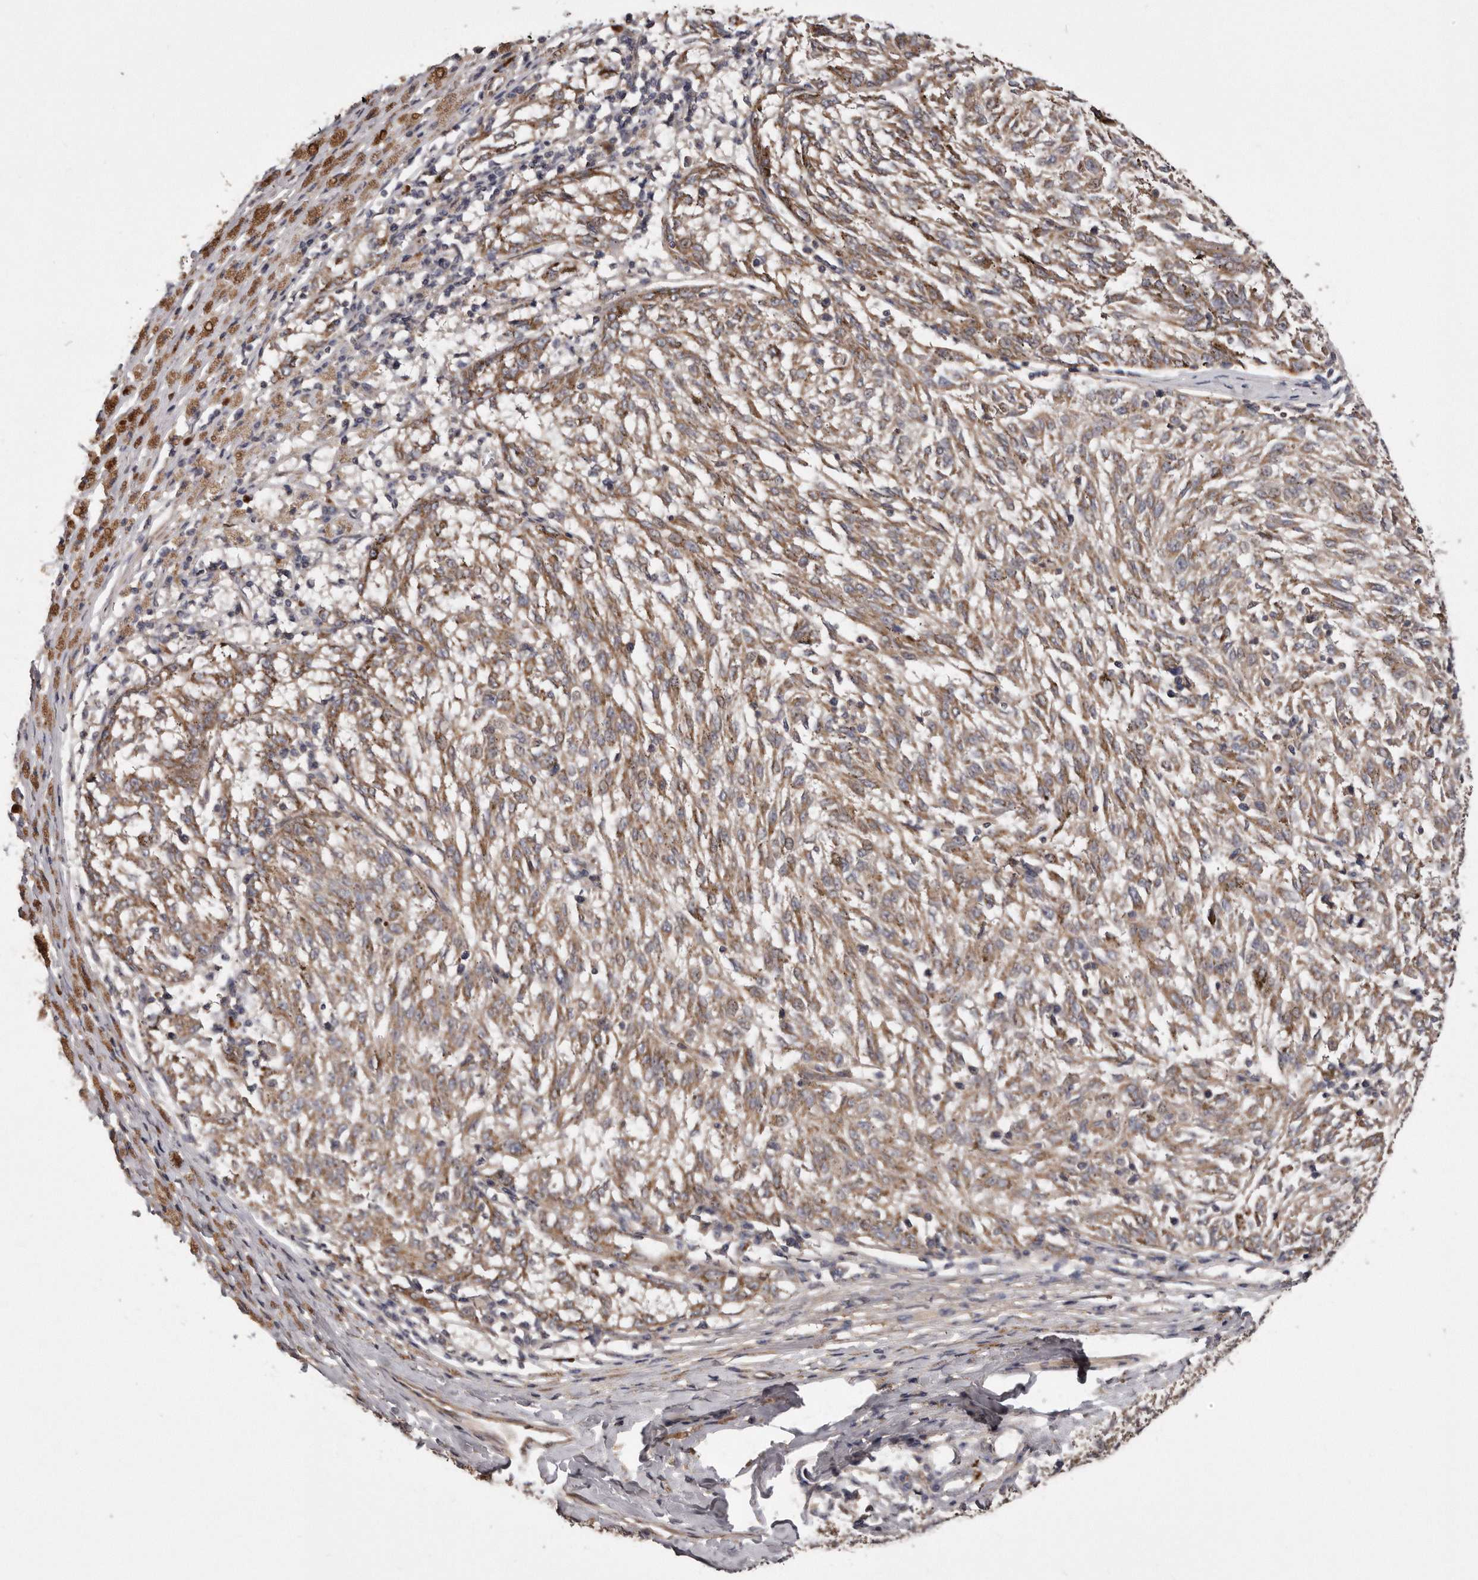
{"staining": {"intensity": "moderate", "quantity": ">75%", "location": "cytoplasmic/membranous"}, "tissue": "melanoma", "cell_type": "Tumor cells", "image_type": "cancer", "snomed": [{"axis": "morphology", "description": "Malignant melanoma, NOS"}, {"axis": "topography", "description": "Skin"}], "caption": "IHC histopathology image of human melanoma stained for a protein (brown), which exhibits medium levels of moderate cytoplasmic/membranous staining in about >75% of tumor cells.", "gene": "ARMCX1", "patient": {"sex": "female", "age": 72}}